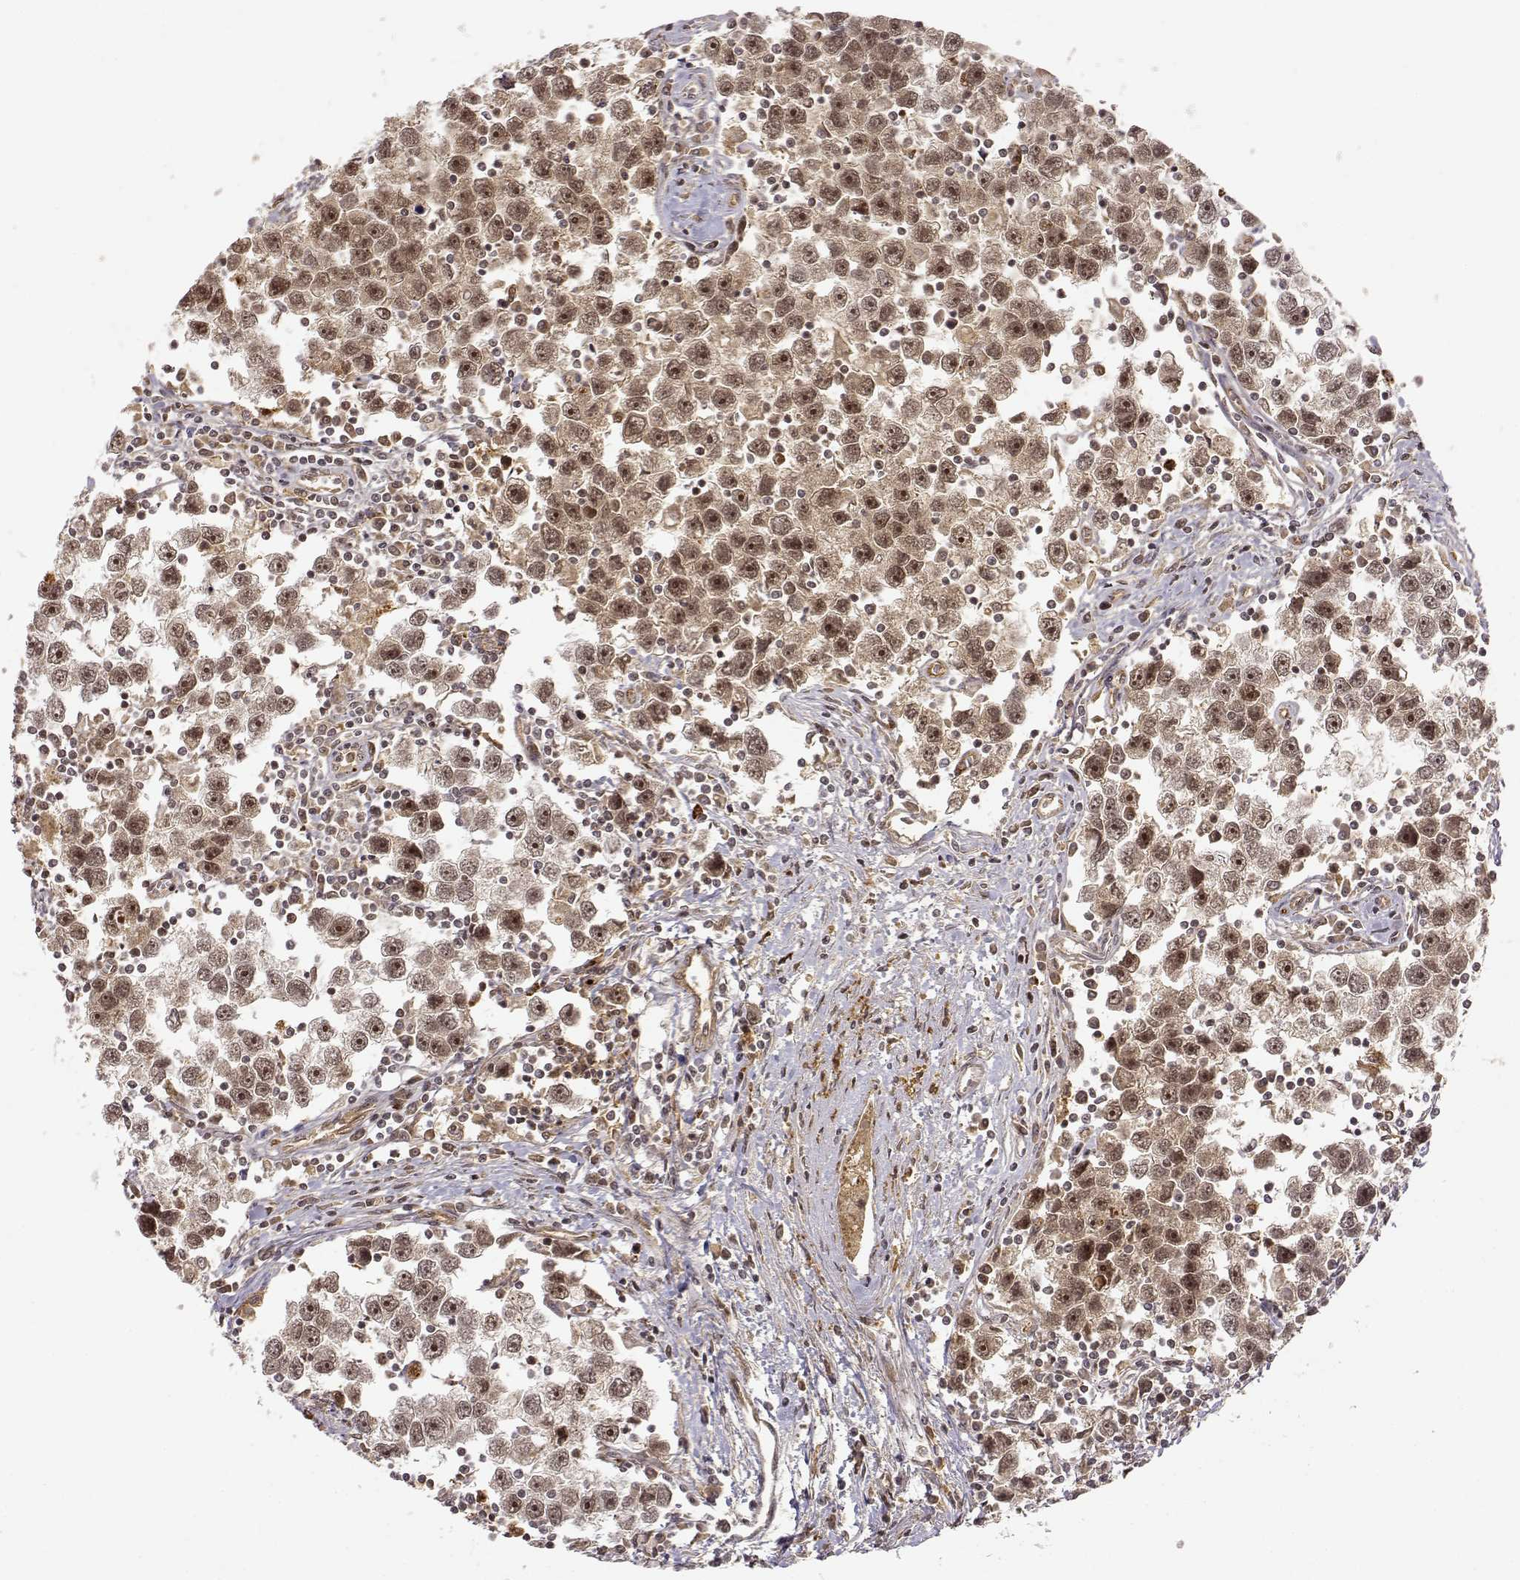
{"staining": {"intensity": "moderate", "quantity": ">75%", "location": "cytoplasmic/membranous,nuclear"}, "tissue": "testis cancer", "cell_type": "Tumor cells", "image_type": "cancer", "snomed": [{"axis": "morphology", "description": "Seminoma, NOS"}, {"axis": "topography", "description": "Testis"}], "caption": "DAB immunohistochemical staining of human testis seminoma demonstrates moderate cytoplasmic/membranous and nuclear protein staining in about >75% of tumor cells. (Brightfield microscopy of DAB IHC at high magnification).", "gene": "MAEA", "patient": {"sex": "male", "age": 30}}